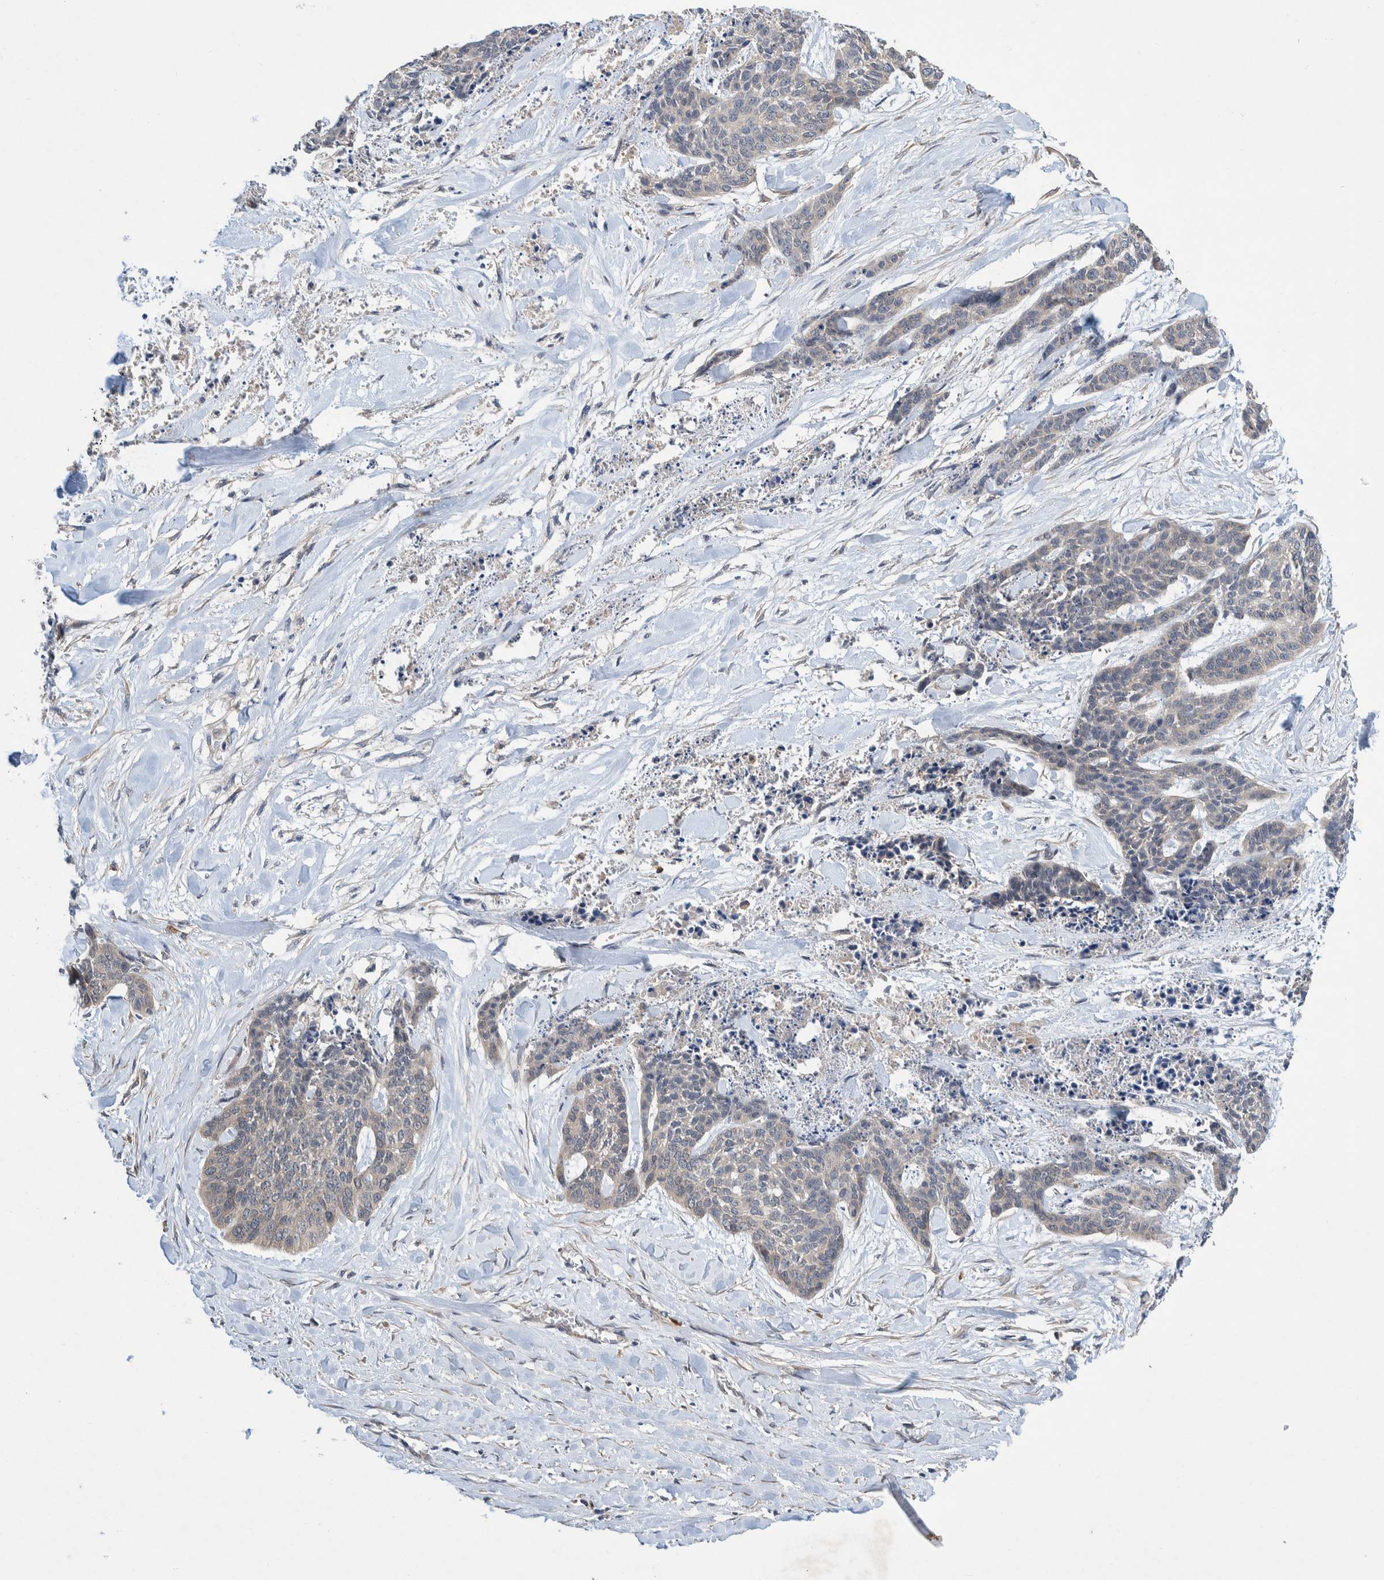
{"staining": {"intensity": "negative", "quantity": "none", "location": "none"}, "tissue": "skin cancer", "cell_type": "Tumor cells", "image_type": "cancer", "snomed": [{"axis": "morphology", "description": "Basal cell carcinoma"}, {"axis": "topography", "description": "Skin"}], "caption": "DAB (3,3'-diaminobenzidine) immunohistochemical staining of skin cancer reveals no significant positivity in tumor cells.", "gene": "PLPBP", "patient": {"sex": "female", "age": 64}}